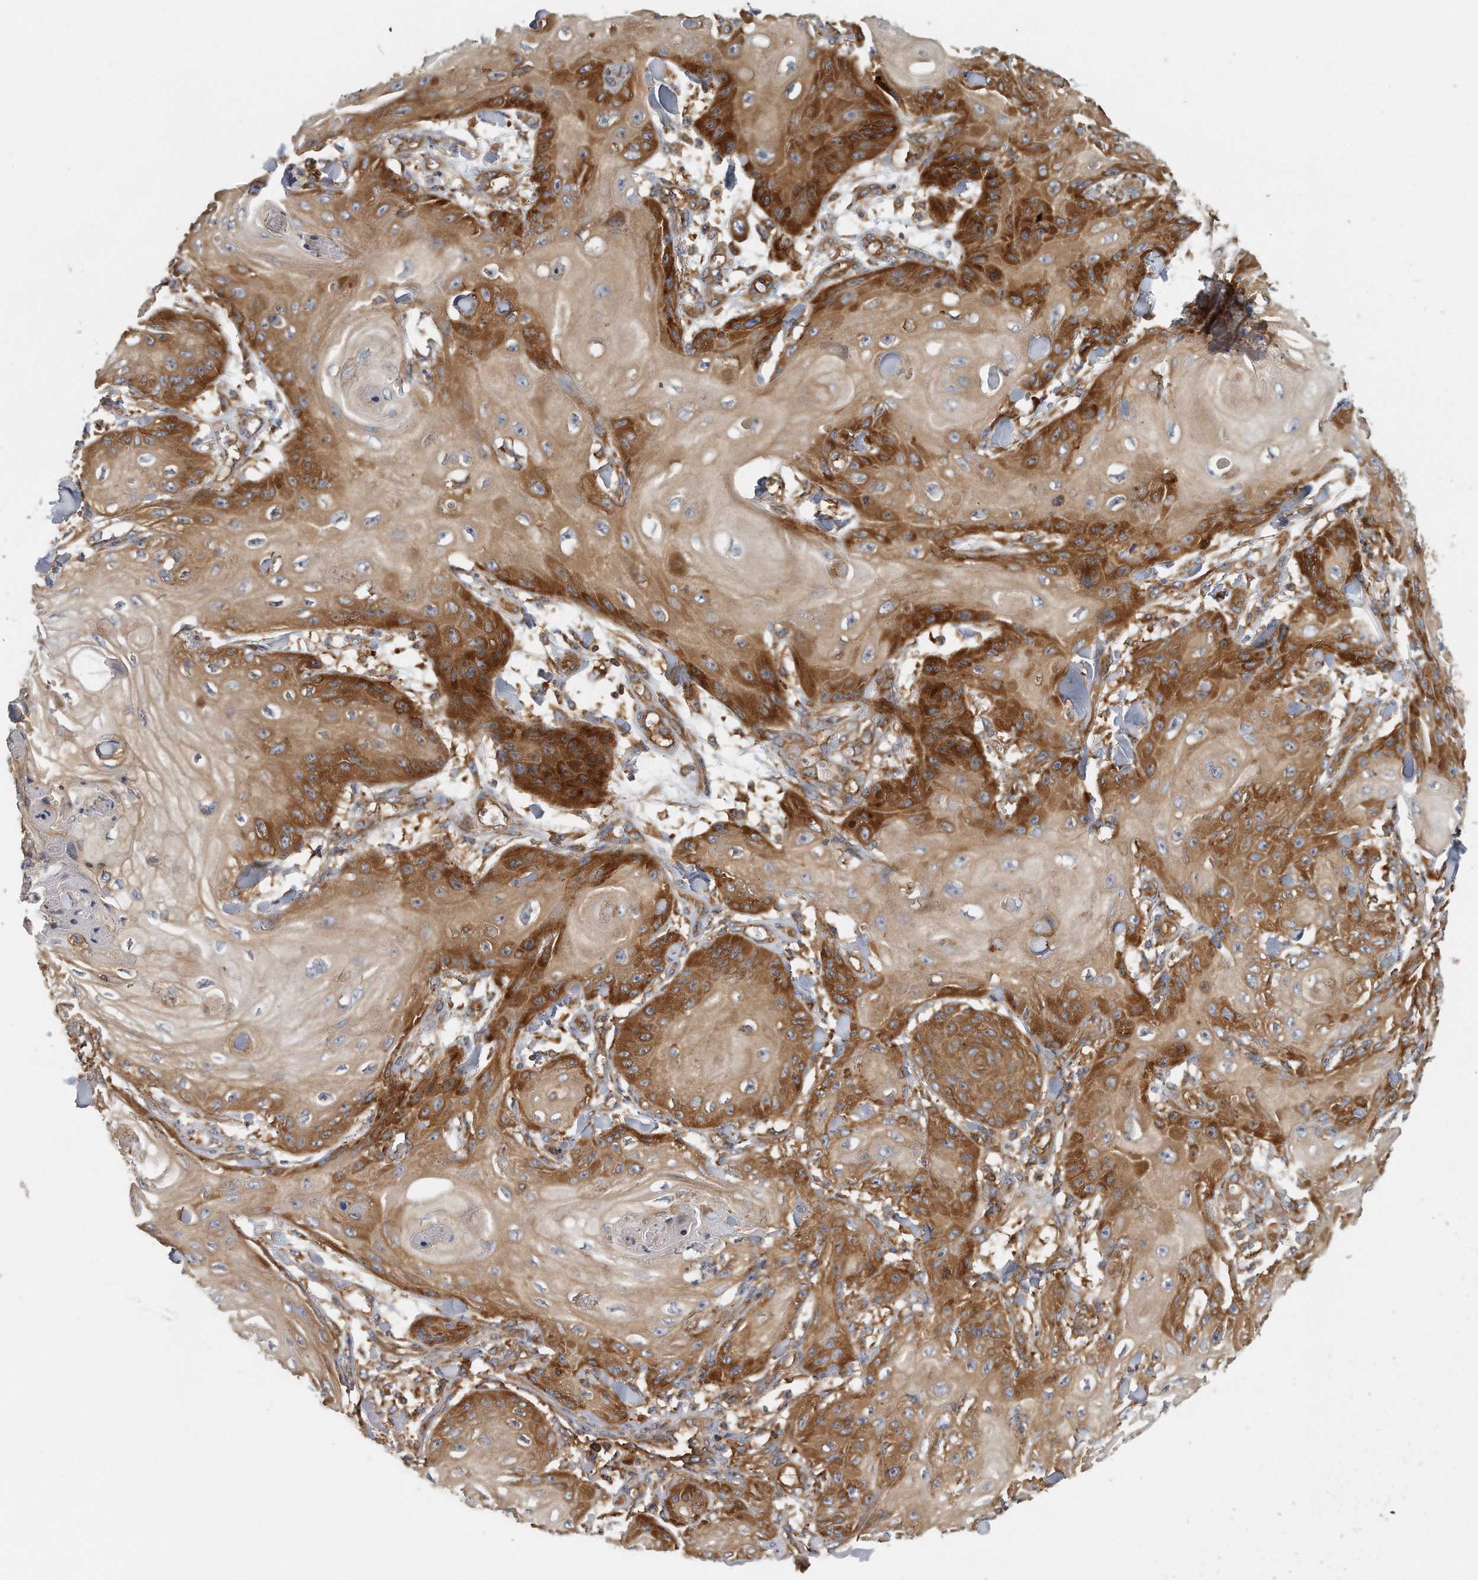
{"staining": {"intensity": "strong", "quantity": "25%-75%", "location": "cytoplasmic/membranous"}, "tissue": "skin cancer", "cell_type": "Tumor cells", "image_type": "cancer", "snomed": [{"axis": "morphology", "description": "Squamous cell carcinoma, NOS"}, {"axis": "topography", "description": "Skin"}], "caption": "Approximately 25%-75% of tumor cells in human skin cancer demonstrate strong cytoplasmic/membranous protein positivity as visualized by brown immunohistochemical staining.", "gene": "EIF3I", "patient": {"sex": "male", "age": 74}}